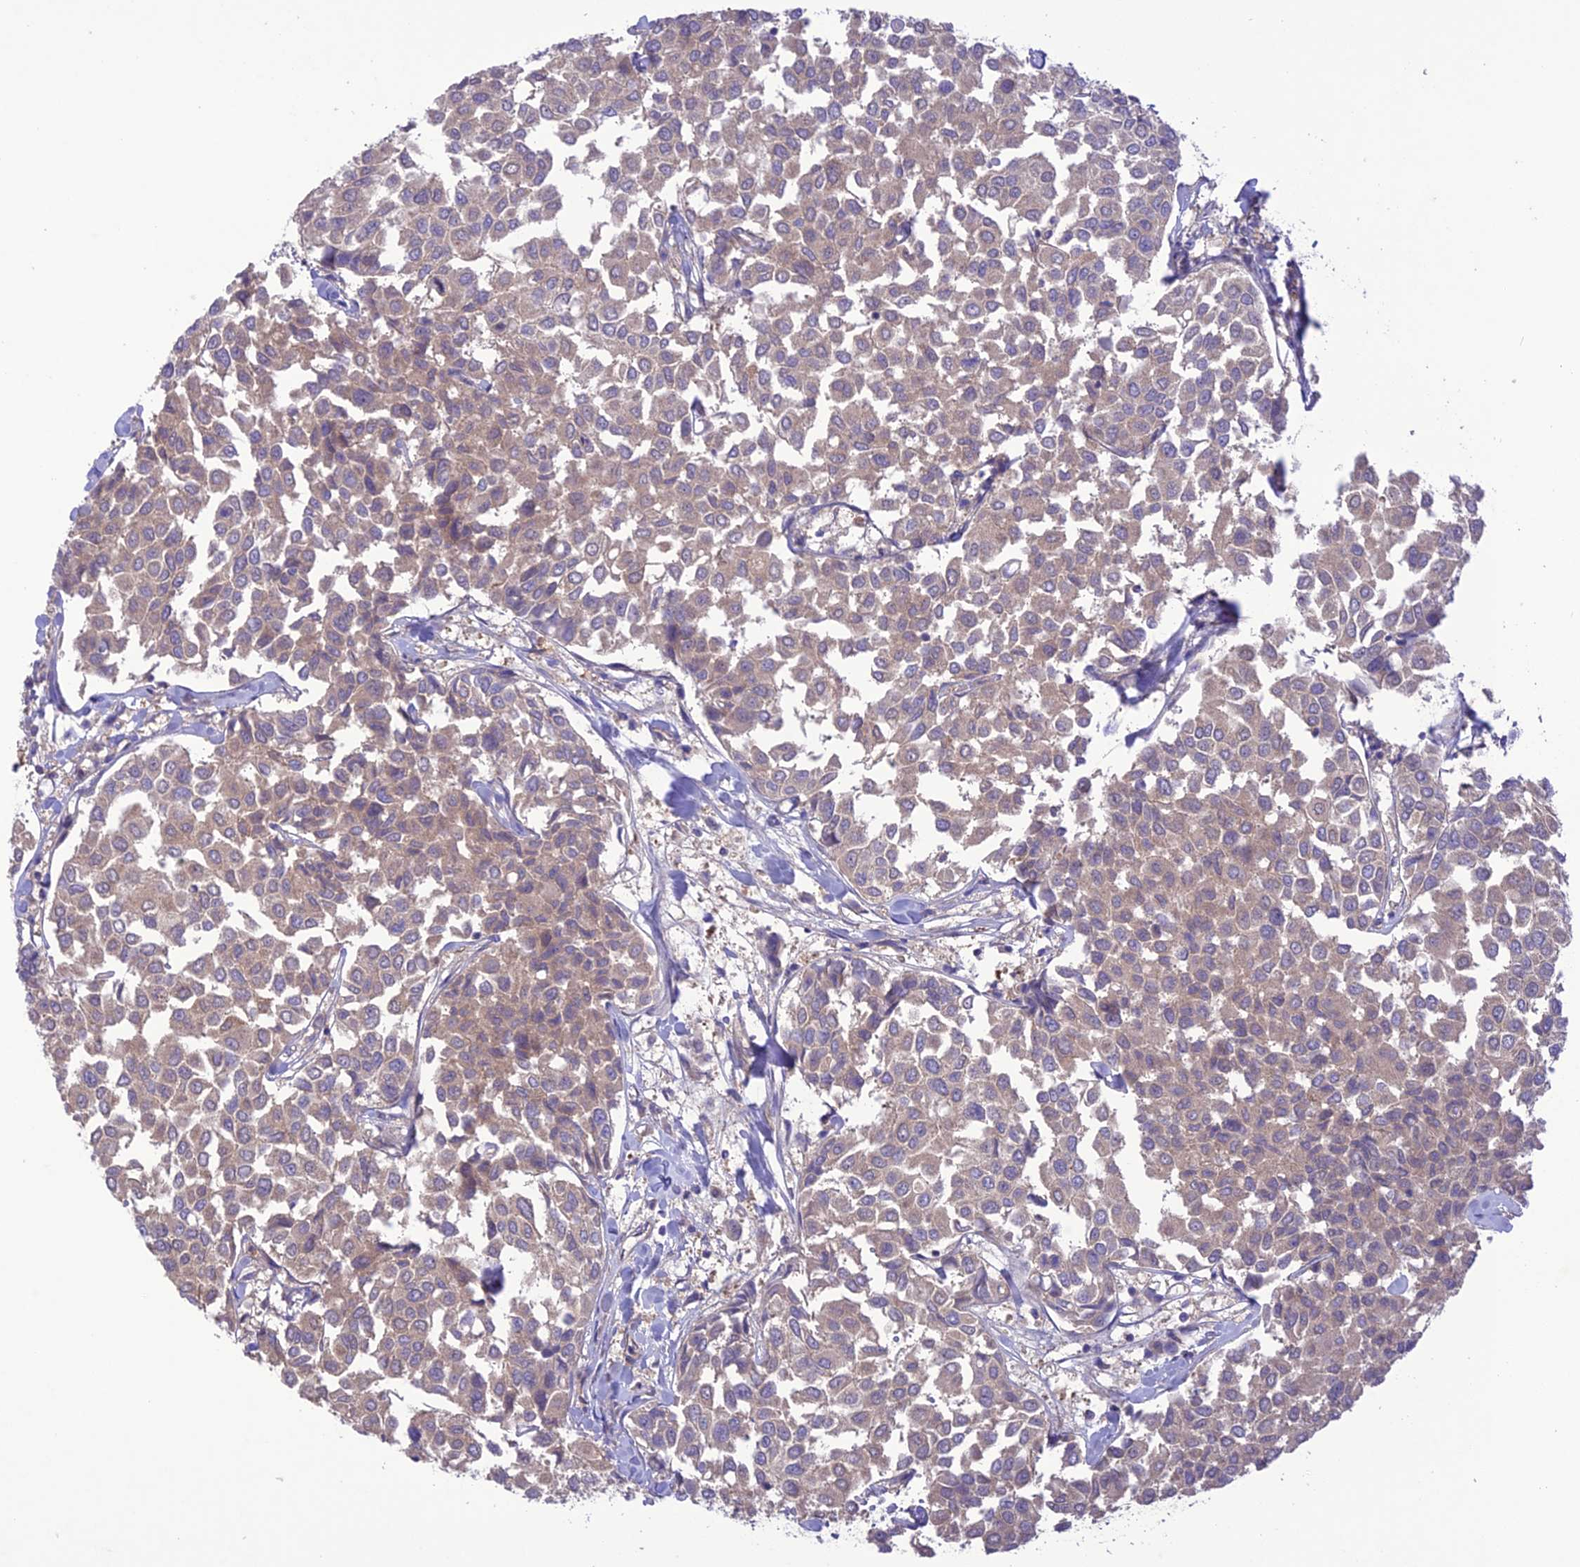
{"staining": {"intensity": "weak", "quantity": "<25%", "location": "cytoplasmic/membranous"}, "tissue": "breast cancer", "cell_type": "Tumor cells", "image_type": "cancer", "snomed": [{"axis": "morphology", "description": "Duct carcinoma"}, {"axis": "topography", "description": "Breast"}], "caption": "DAB immunohistochemical staining of human breast cancer (intraductal carcinoma) displays no significant staining in tumor cells.", "gene": "FCHSD1", "patient": {"sex": "female", "age": 55}}